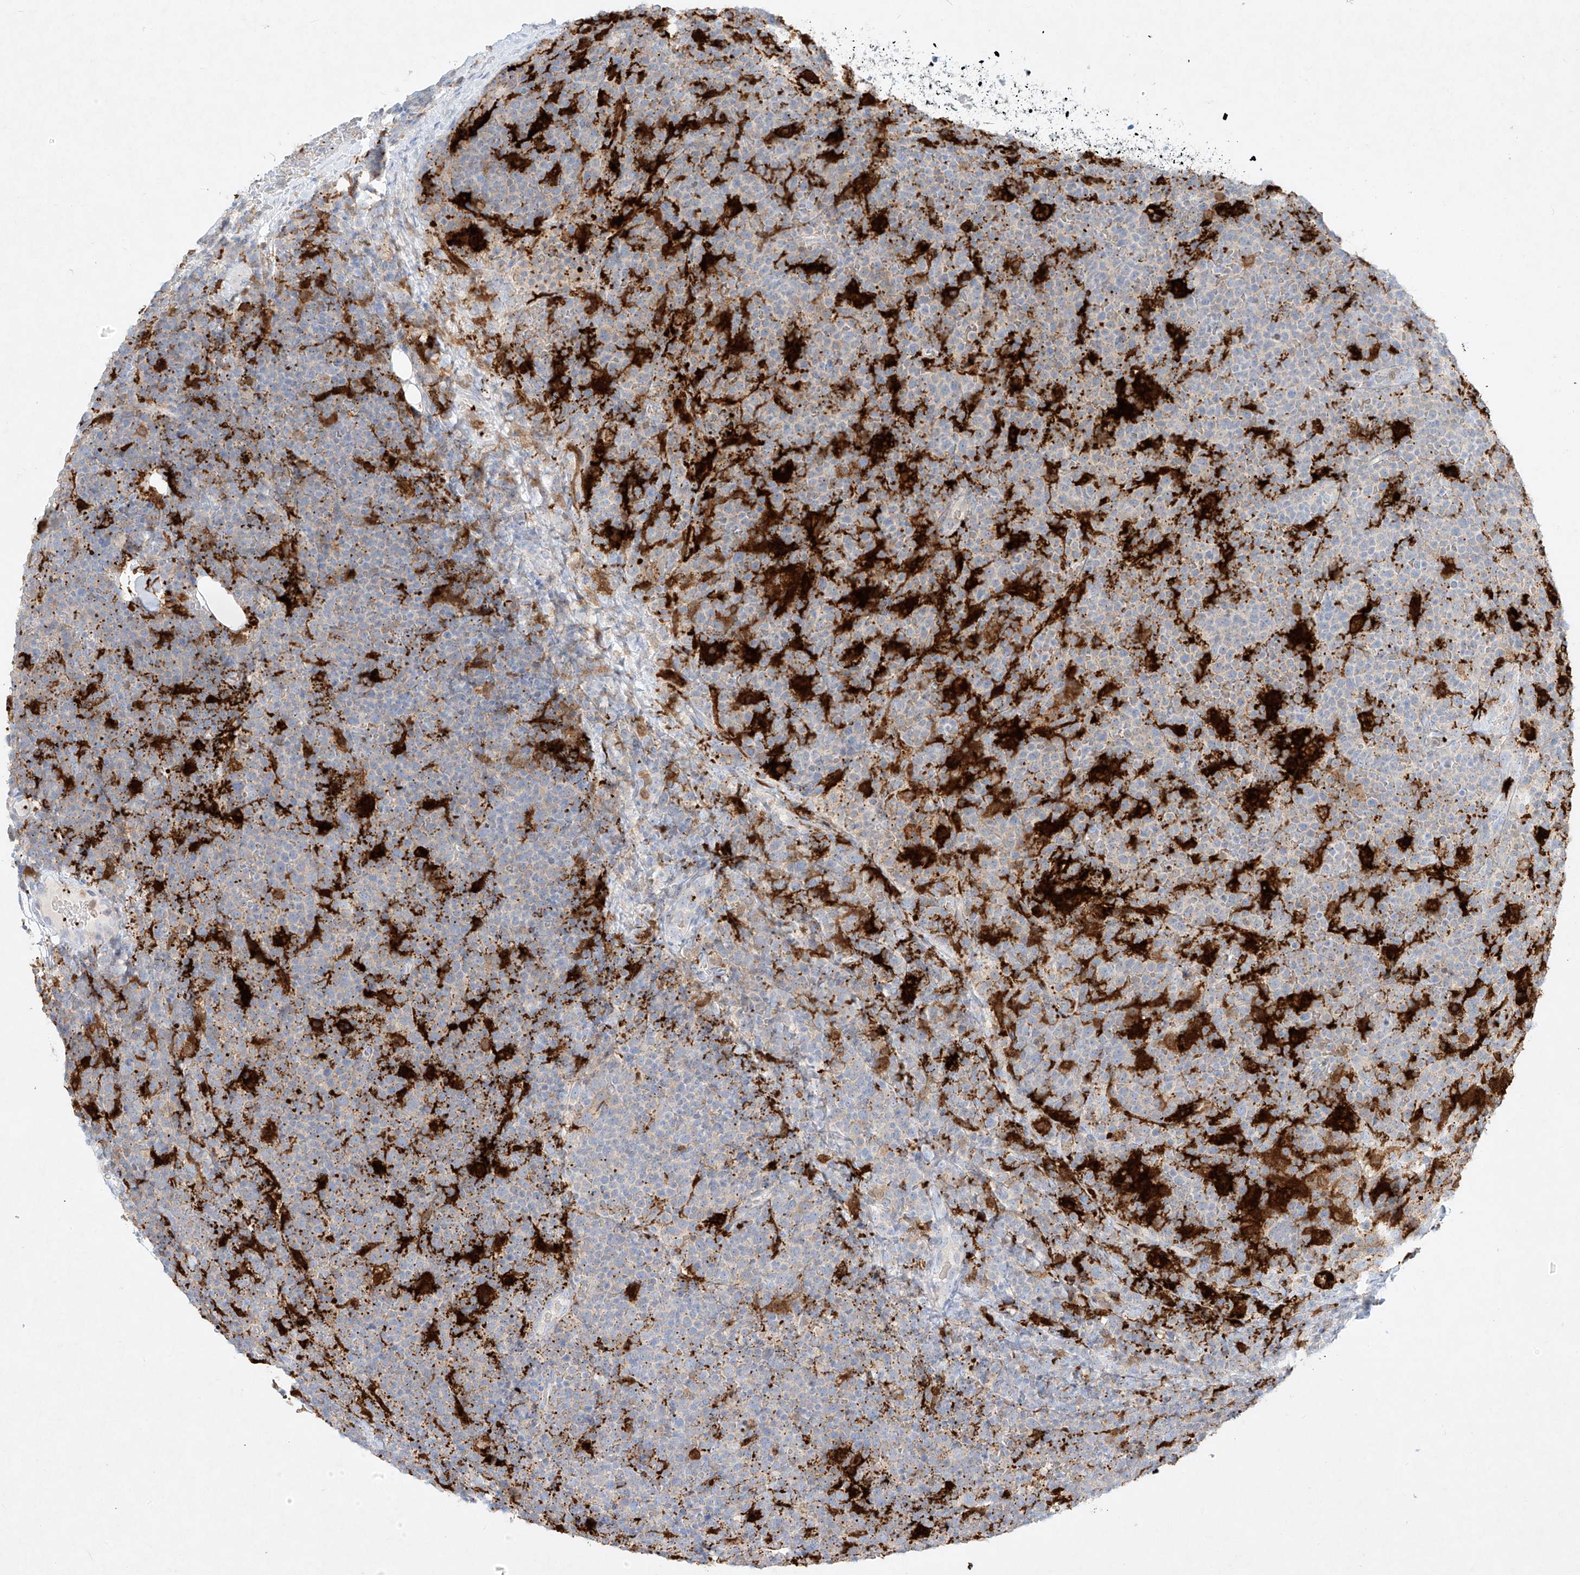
{"staining": {"intensity": "negative", "quantity": "none", "location": "none"}, "tissue": "lymphoma", "cell_type": "Tumor cells", "image_type": "cancer", "snomed": [{"axis": "morphology", "description": "Malignant lymphoma, non-Hodgkin's type, High grade"}, {"axis": "topography", "description": "Lymph node"}], "caption": "Malignant lymphoma, non-Hodgkin's type (high-grade) stained for a protein using immunohistochemistry displays no positivity tumor cells.", "gene": "PLEK", "patient": {"sex": "male", "age": 61}}